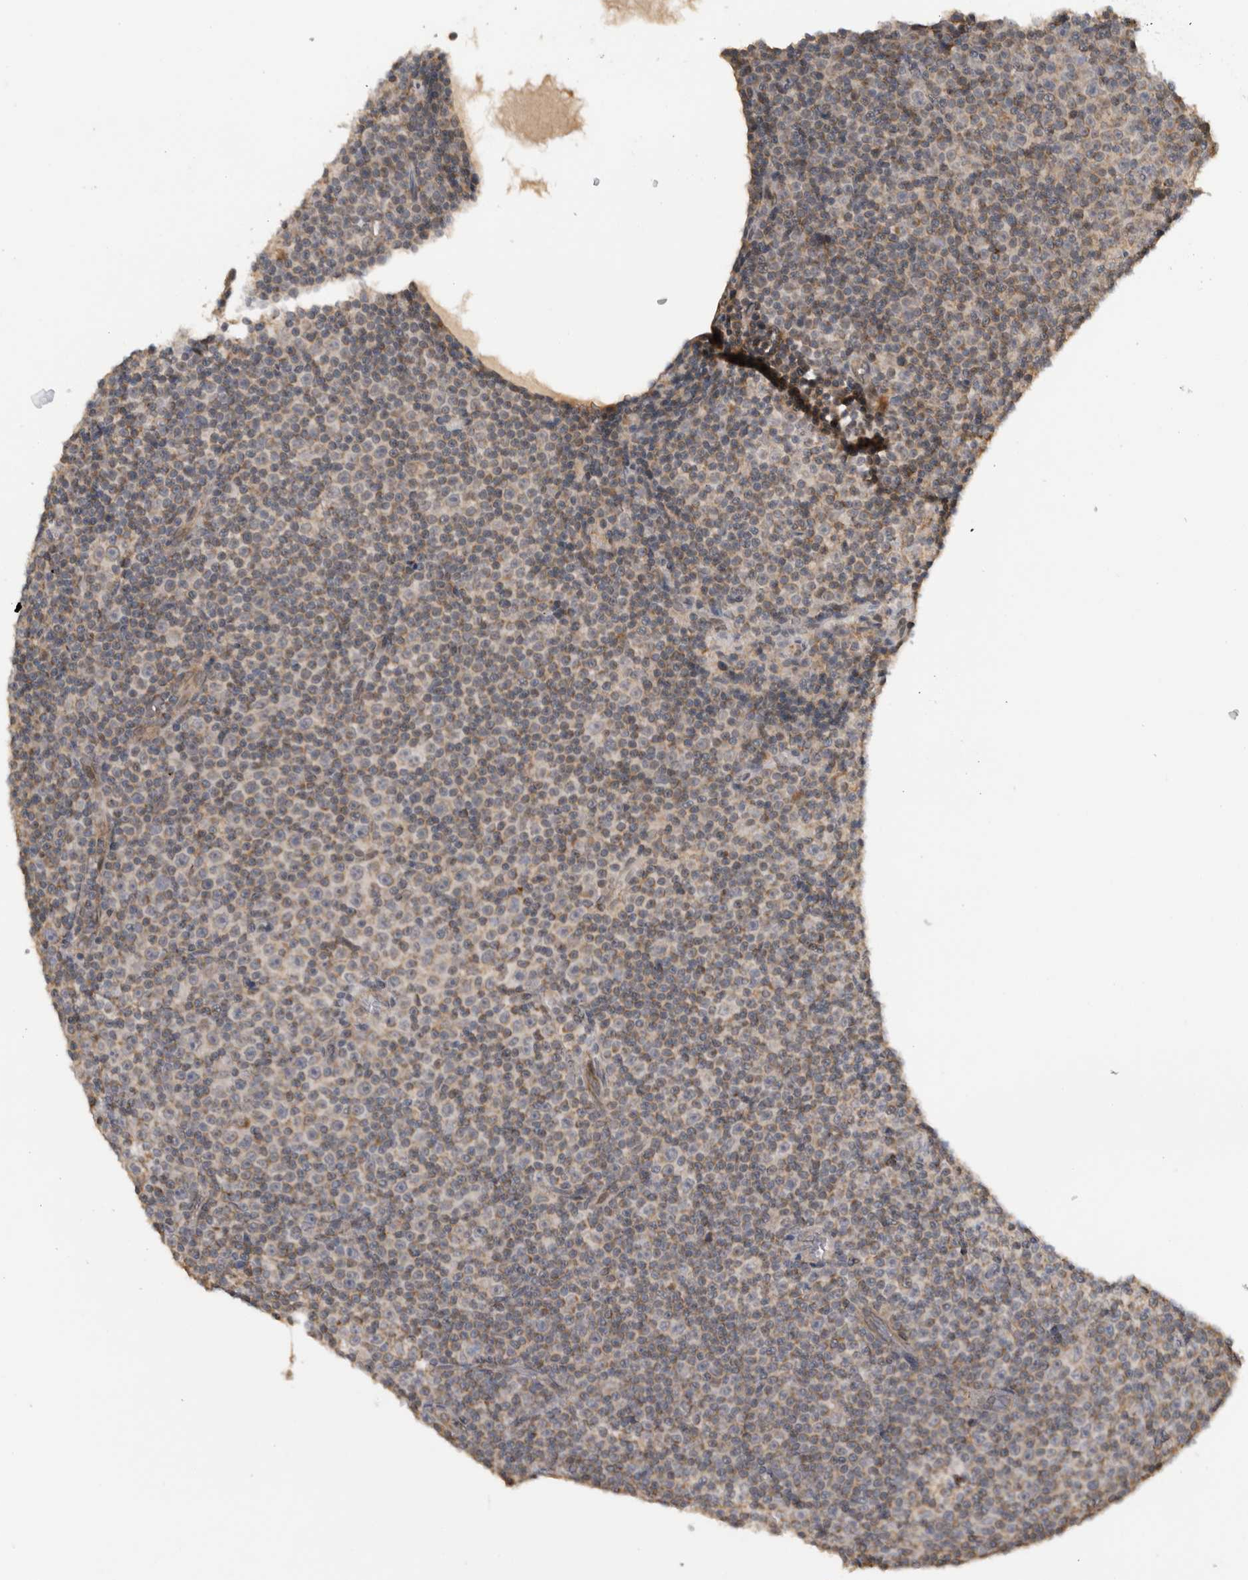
{"staining": {"intensity": "weak", "quantity": "25%-75%", "location": "cytoplasmic/membranous"}, "tissue": "lymphoma", "cell_type": "Tumor cells", "image_type": "cancer", "snomed": [{"axis": "morphology", "description": "Malignant lymphoma, non-Hodgkin's type, Low grade"}, {"axis": "topography", "description": "Lymph node"}], "caption": "A high-resolution image shows IHC staining of lymphoma, which demonstrates weak cytoplasmic/membranous expression in about 25%-75% of tumor cells. (DAB (3,3'-diaminobenzidine) = brown stain, brightfield microscopy at high magnification).", "gene": "KCNIP1", "patient": {"sex": "female", "age": 67}}